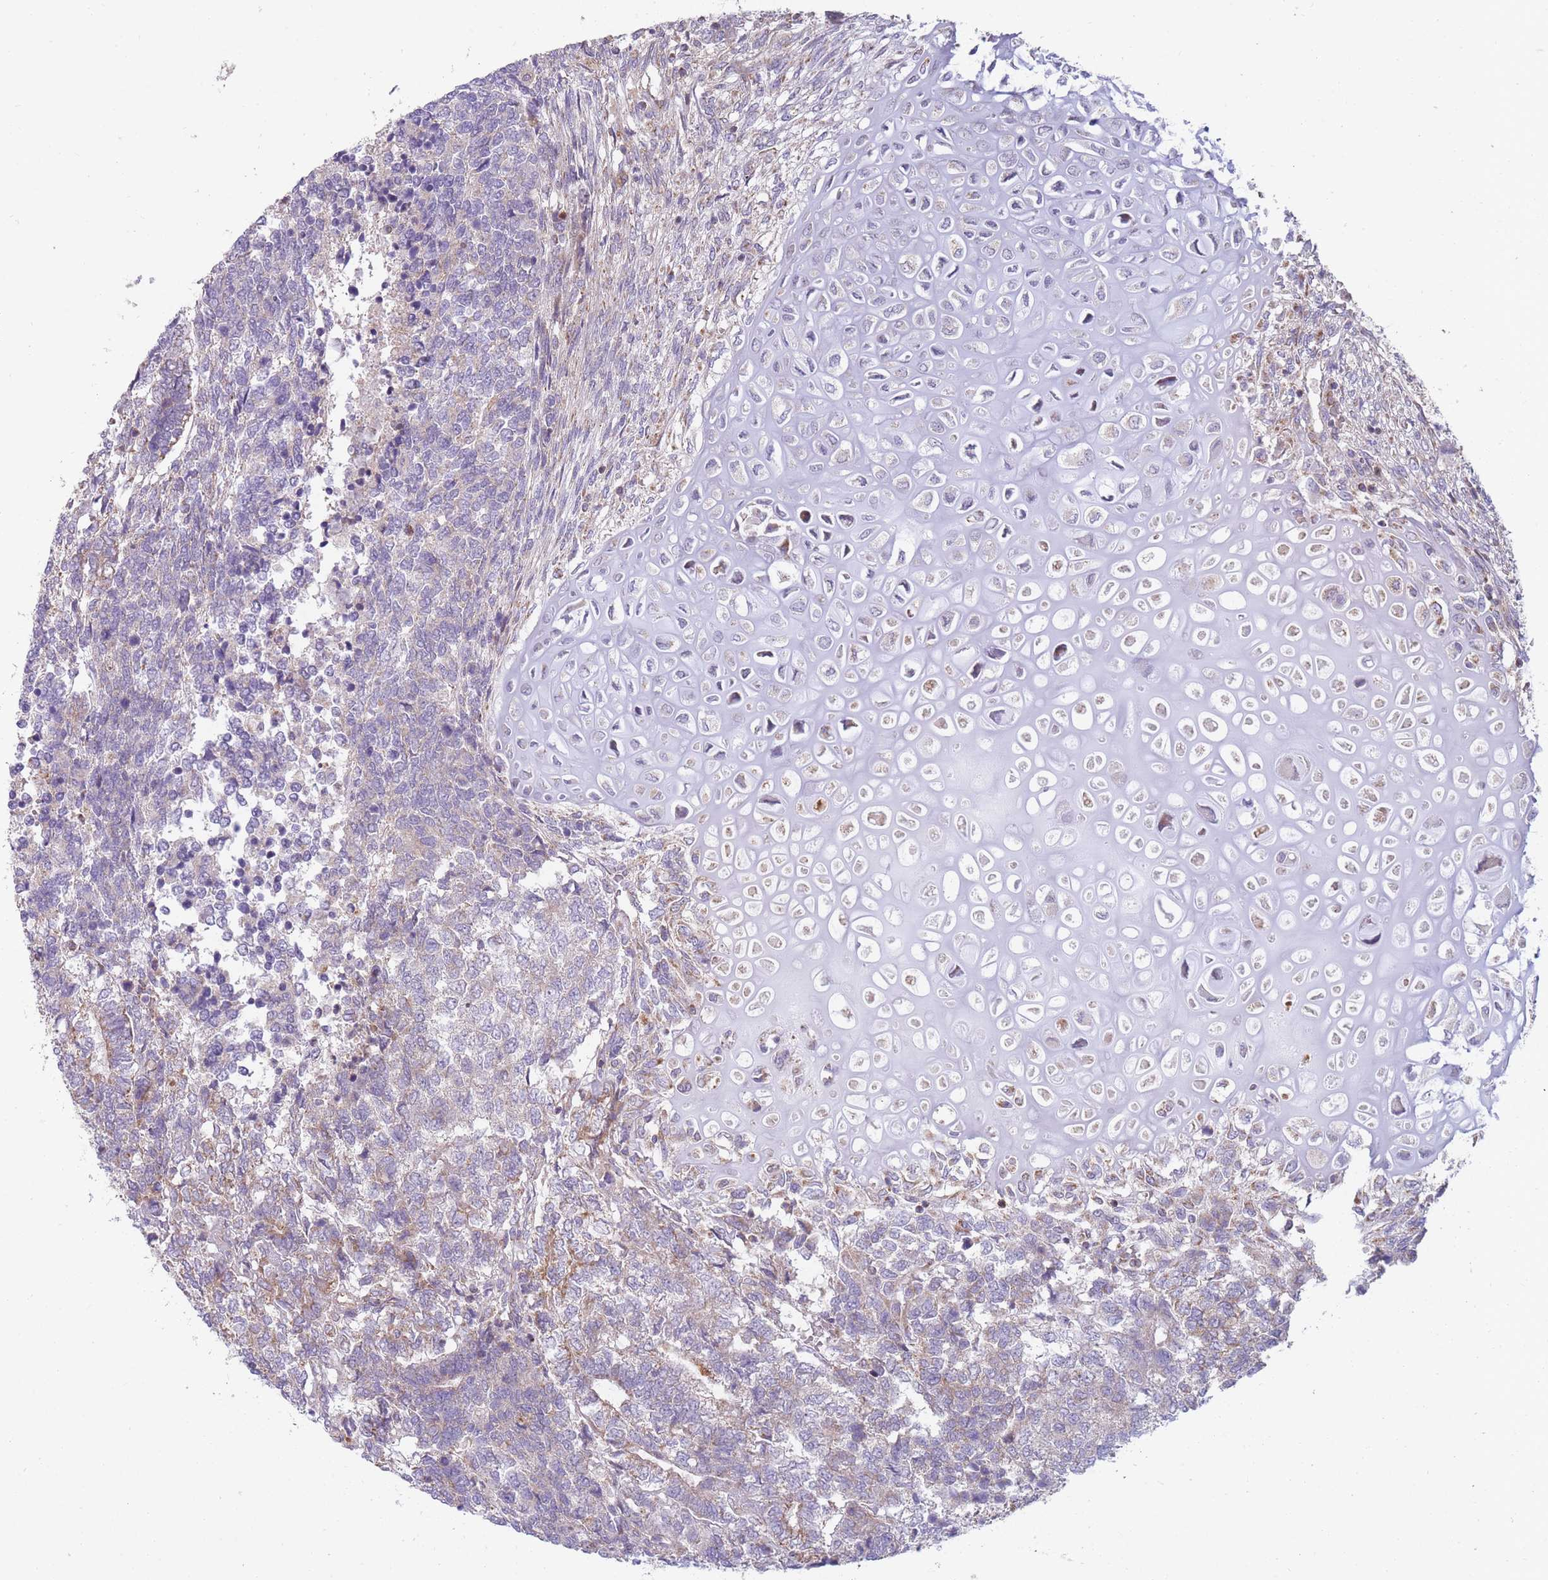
{"staining": {"intensity": "weak", "quantity": "25%-75%", "location": "cytoplasmic/membranous"}, "tissue": "testis cancer", "cell_type": "Tumor cells", "image_type": "cancer", "snomed": [{"axis": "morphology", "description": "Carcinoma, Embryonal, NOS"}, {"axis": "topography", "description": "Testis"}], "caption": "This is an image of immunohistochemistry staining of testis cancer (embryonal carcinoma), which shows weak positivity in the cytoplasmic/membranous of tumor cells.", "gene": "NDUFA9", "patient": {"sex": "male", "age": 23}}